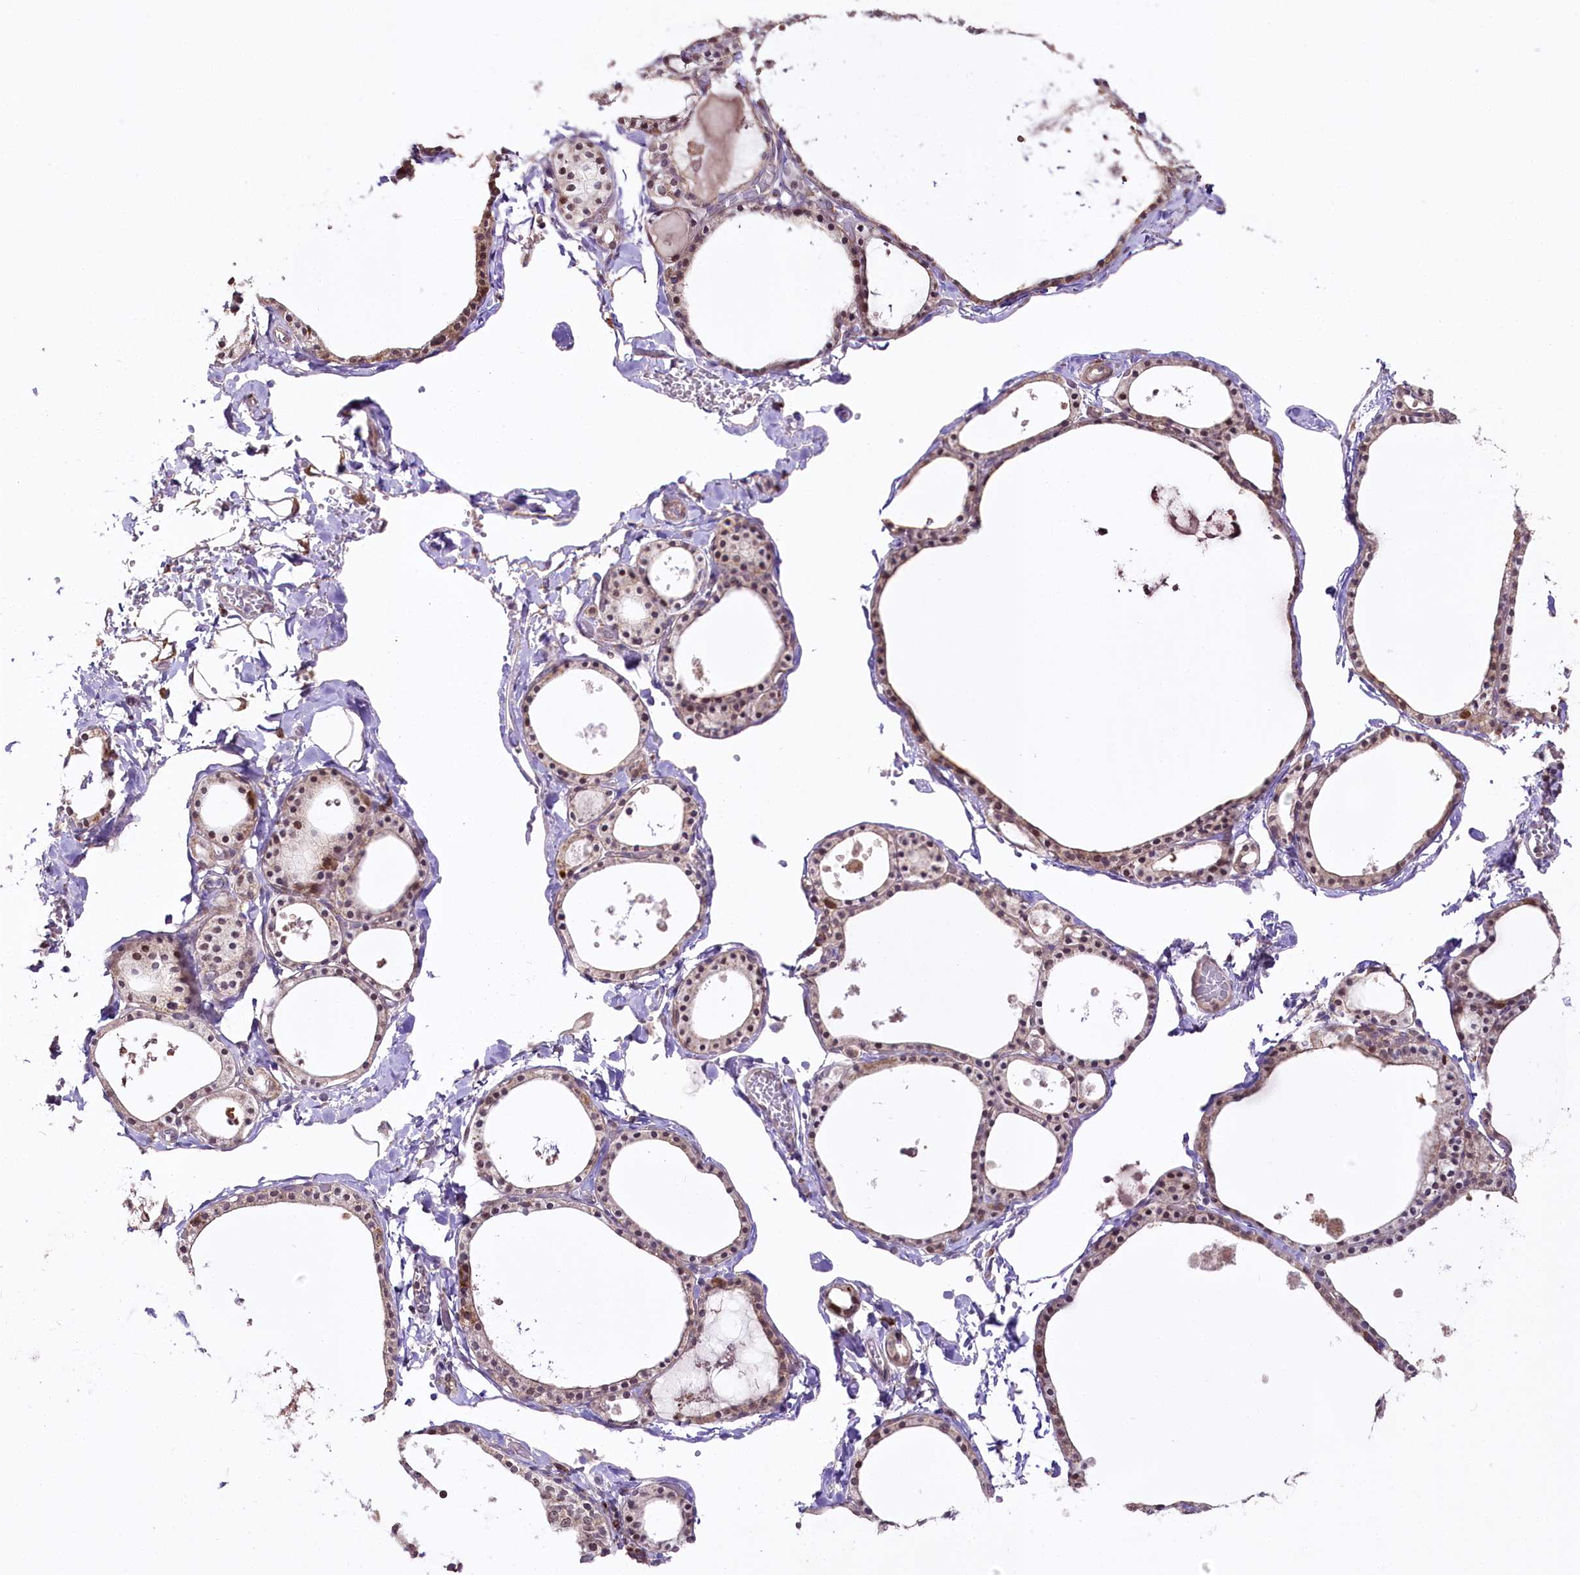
{"staining": {"intensity": "weak", "quantity": ">75%", "location": "cytoplasmic/membranous"}, "tissue": "thyroid gland", "cell_type": "Glandular cells", "image_type": "normal", "snomed": [{"axis": "morphology", "description": "Normal tissue, NOS"}, {"axis": "topography", "description": "Thyroid gland"}], "caption": "The immunohistochemical stain highlights weak cytoplasmic/membranous positivity in glandular cells of unremarkable thyroid gland.", "gene": "ZNF226", "patient": {"sex": "male", "age": 56}}